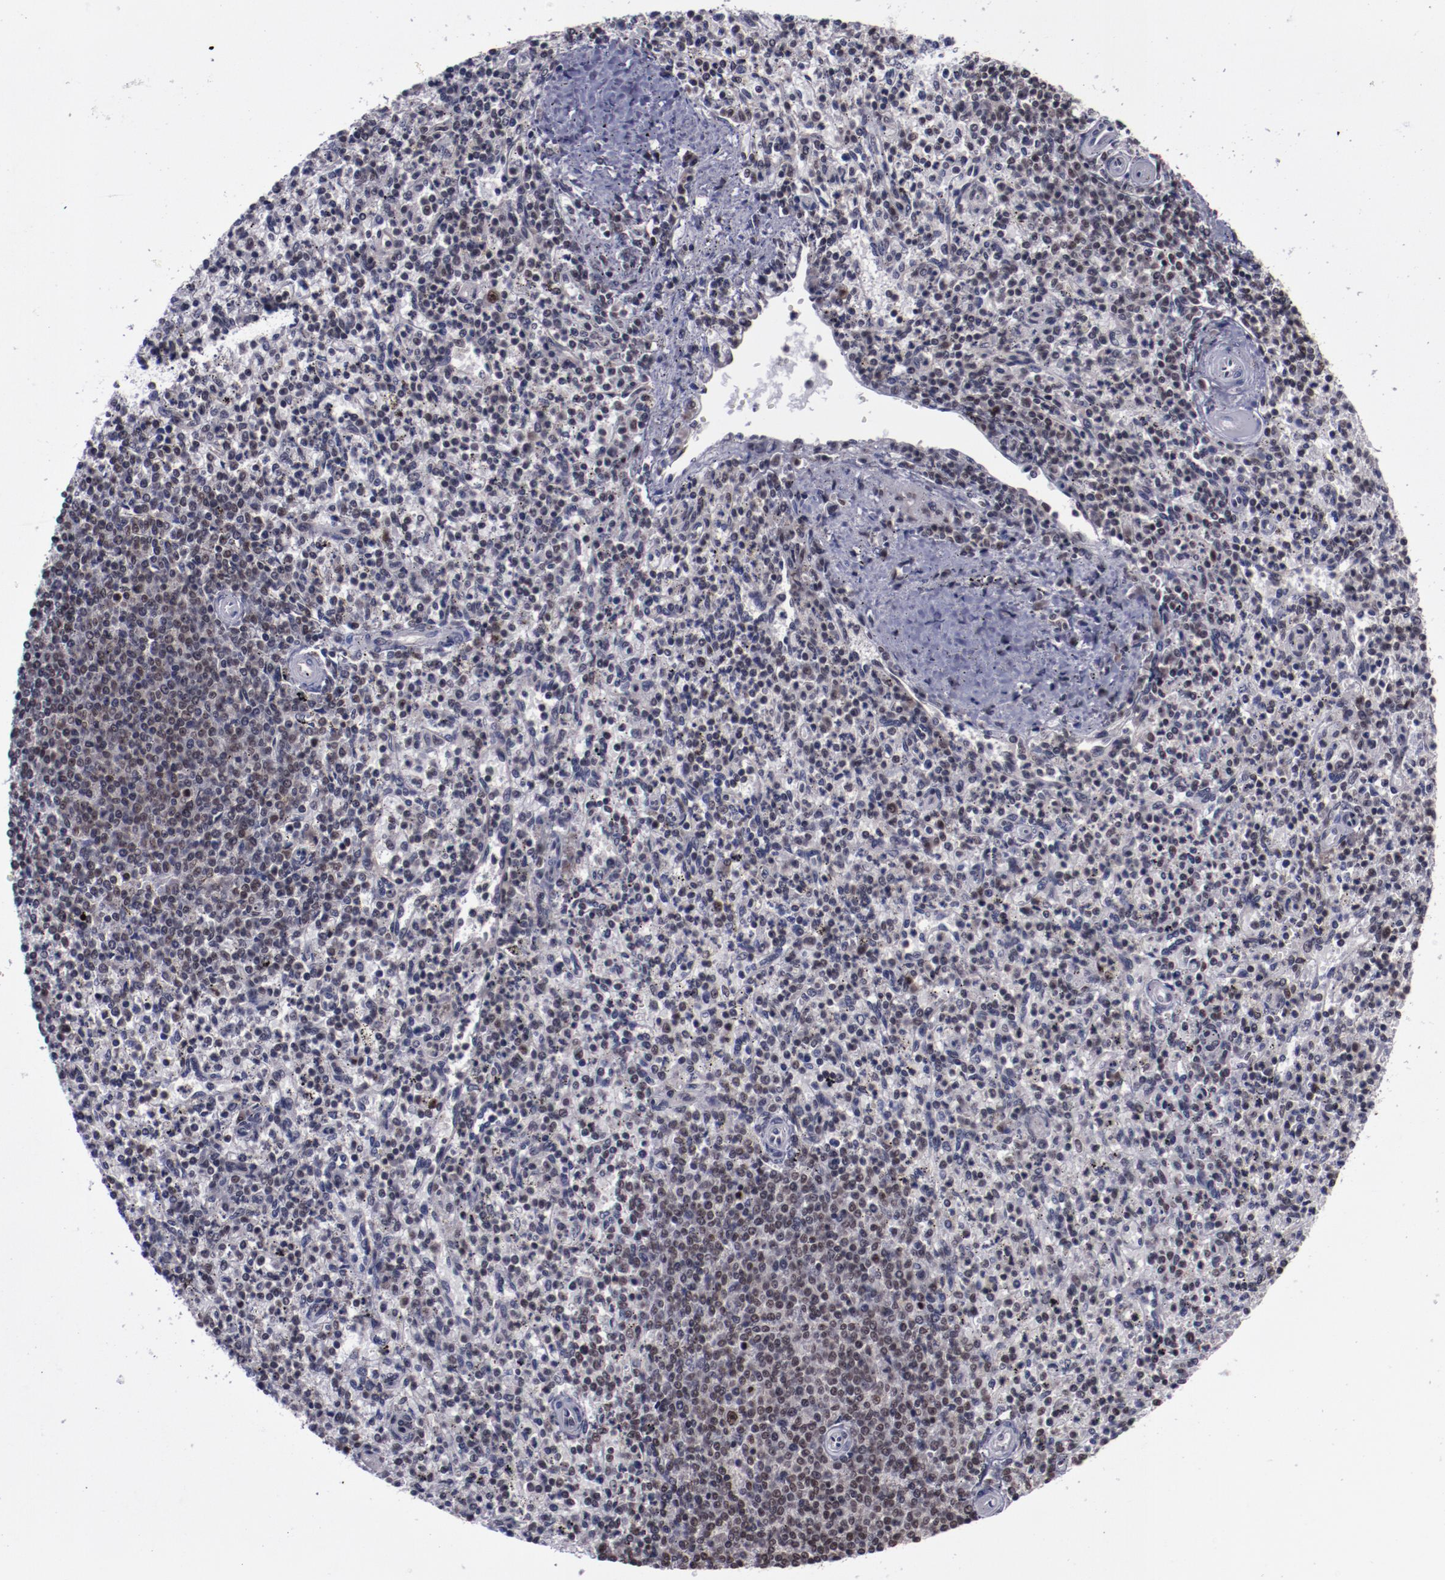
{"staining": {"intensity": "weak", "quantity": "<25%", "location": "nuclear"}, "tissue": "spleen", "cell_type": "Cells in red pulp", "image_type": "normal", "snomed": [{"axis": "morphology", "description": "Normal tissue, NOS"}, {"axis": "topography", "description": "Spleen"}], "caption": "The micrograph displays no significant expression in cells in red pulp of spleen.", "gene": "ERH", "patient": {"sex": "male", "age": 72}}